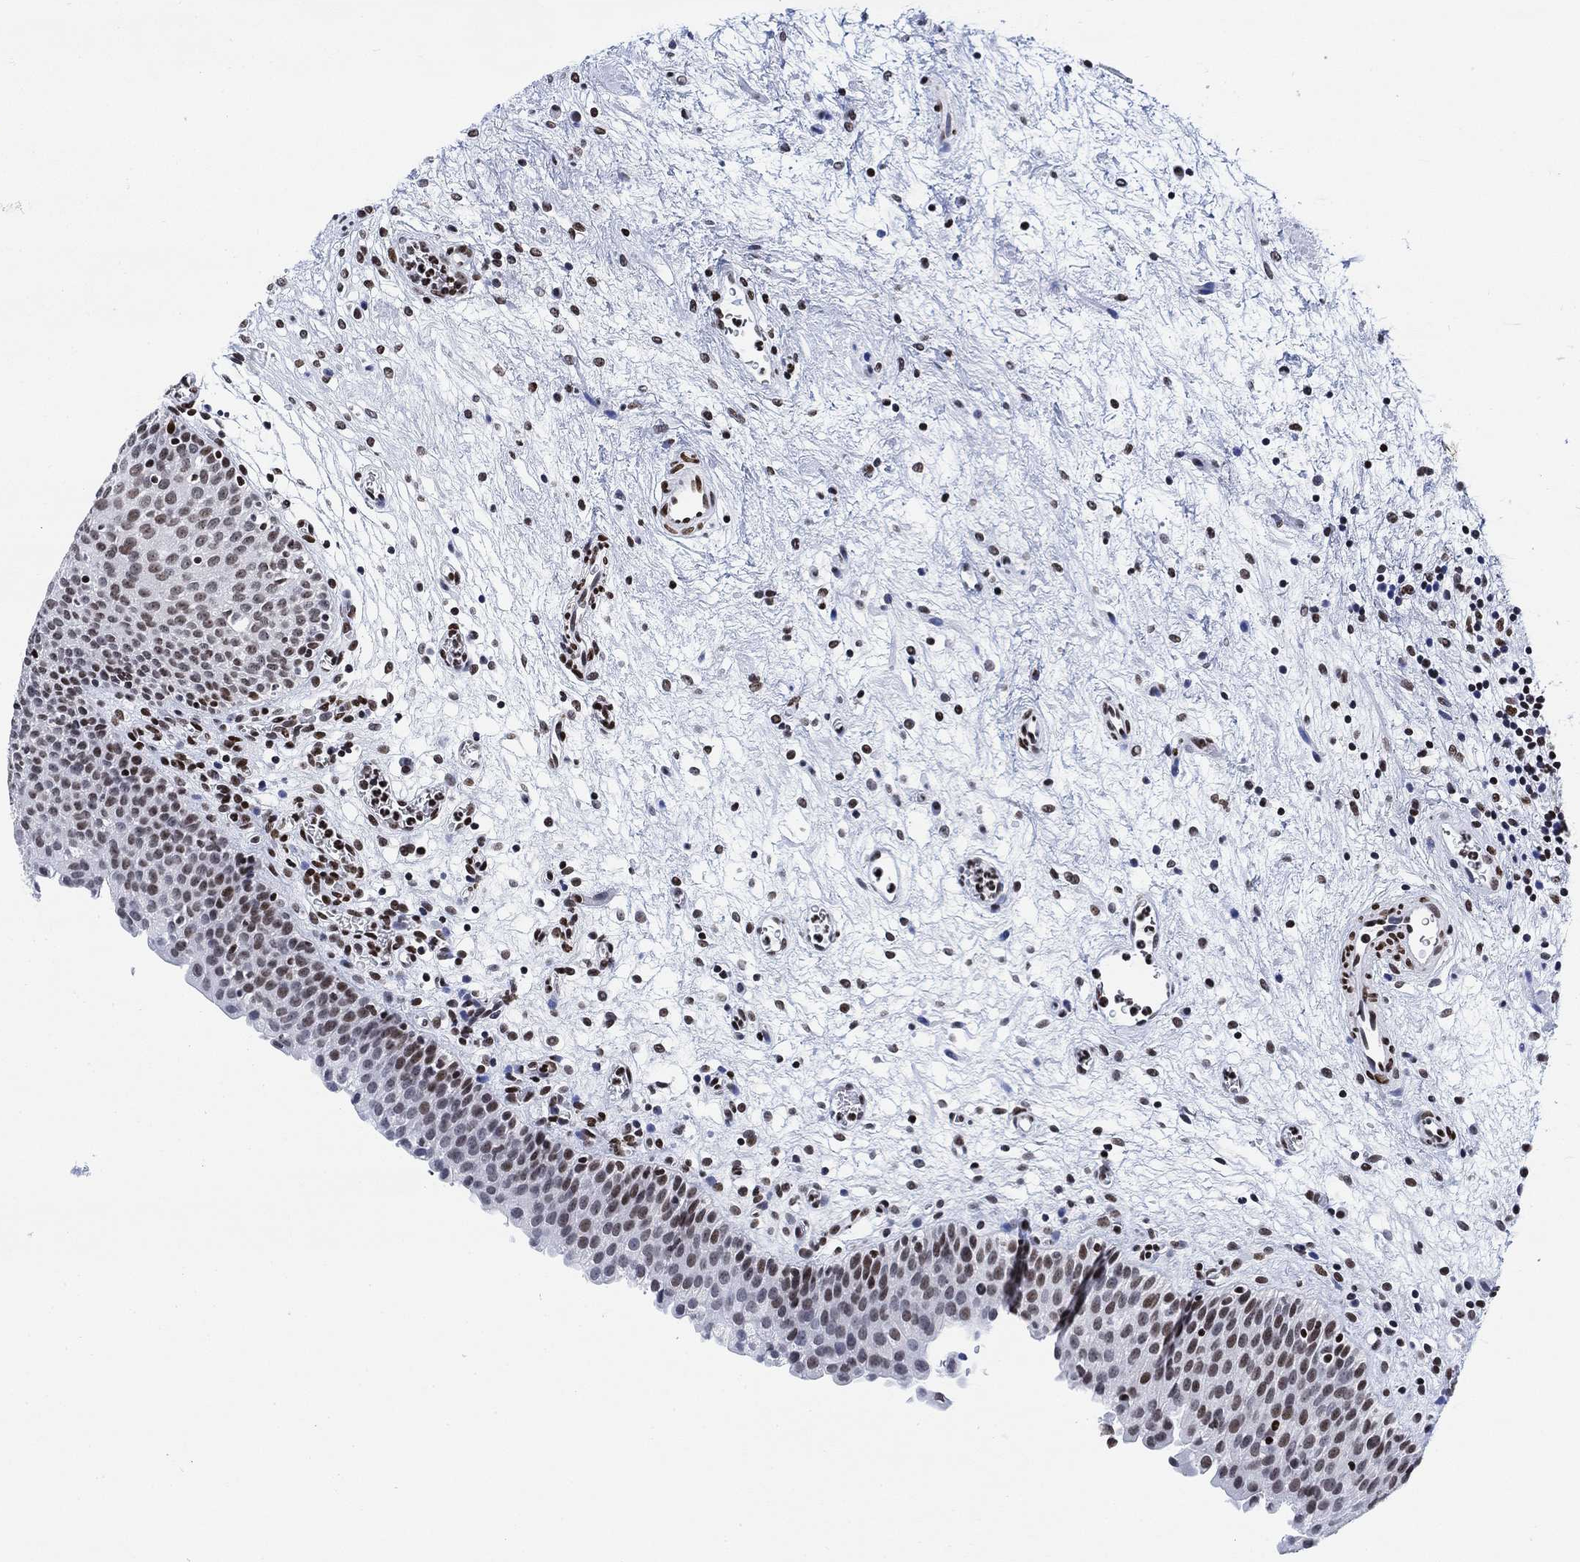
{"staining": {"intensity": "moderate", "quantity": "25%-75%", "location": "nuclear"}, "tissue": "urinary bladder", "cell_type": "Urothelial cells", "image_type": "normal", "snomed": [{"axis": "morphology", "description": "Normal tissue, NOS"}, {"axis": "topography", "description": "Urinary bladder"}], "caption": "Urothelial cells reveal medium levels of moderate nuclear staining in approximately 25%-75% of cells in normal human urinary bladder.", "gene": "H1", "patient": {"sex": "male", "age": 37}}